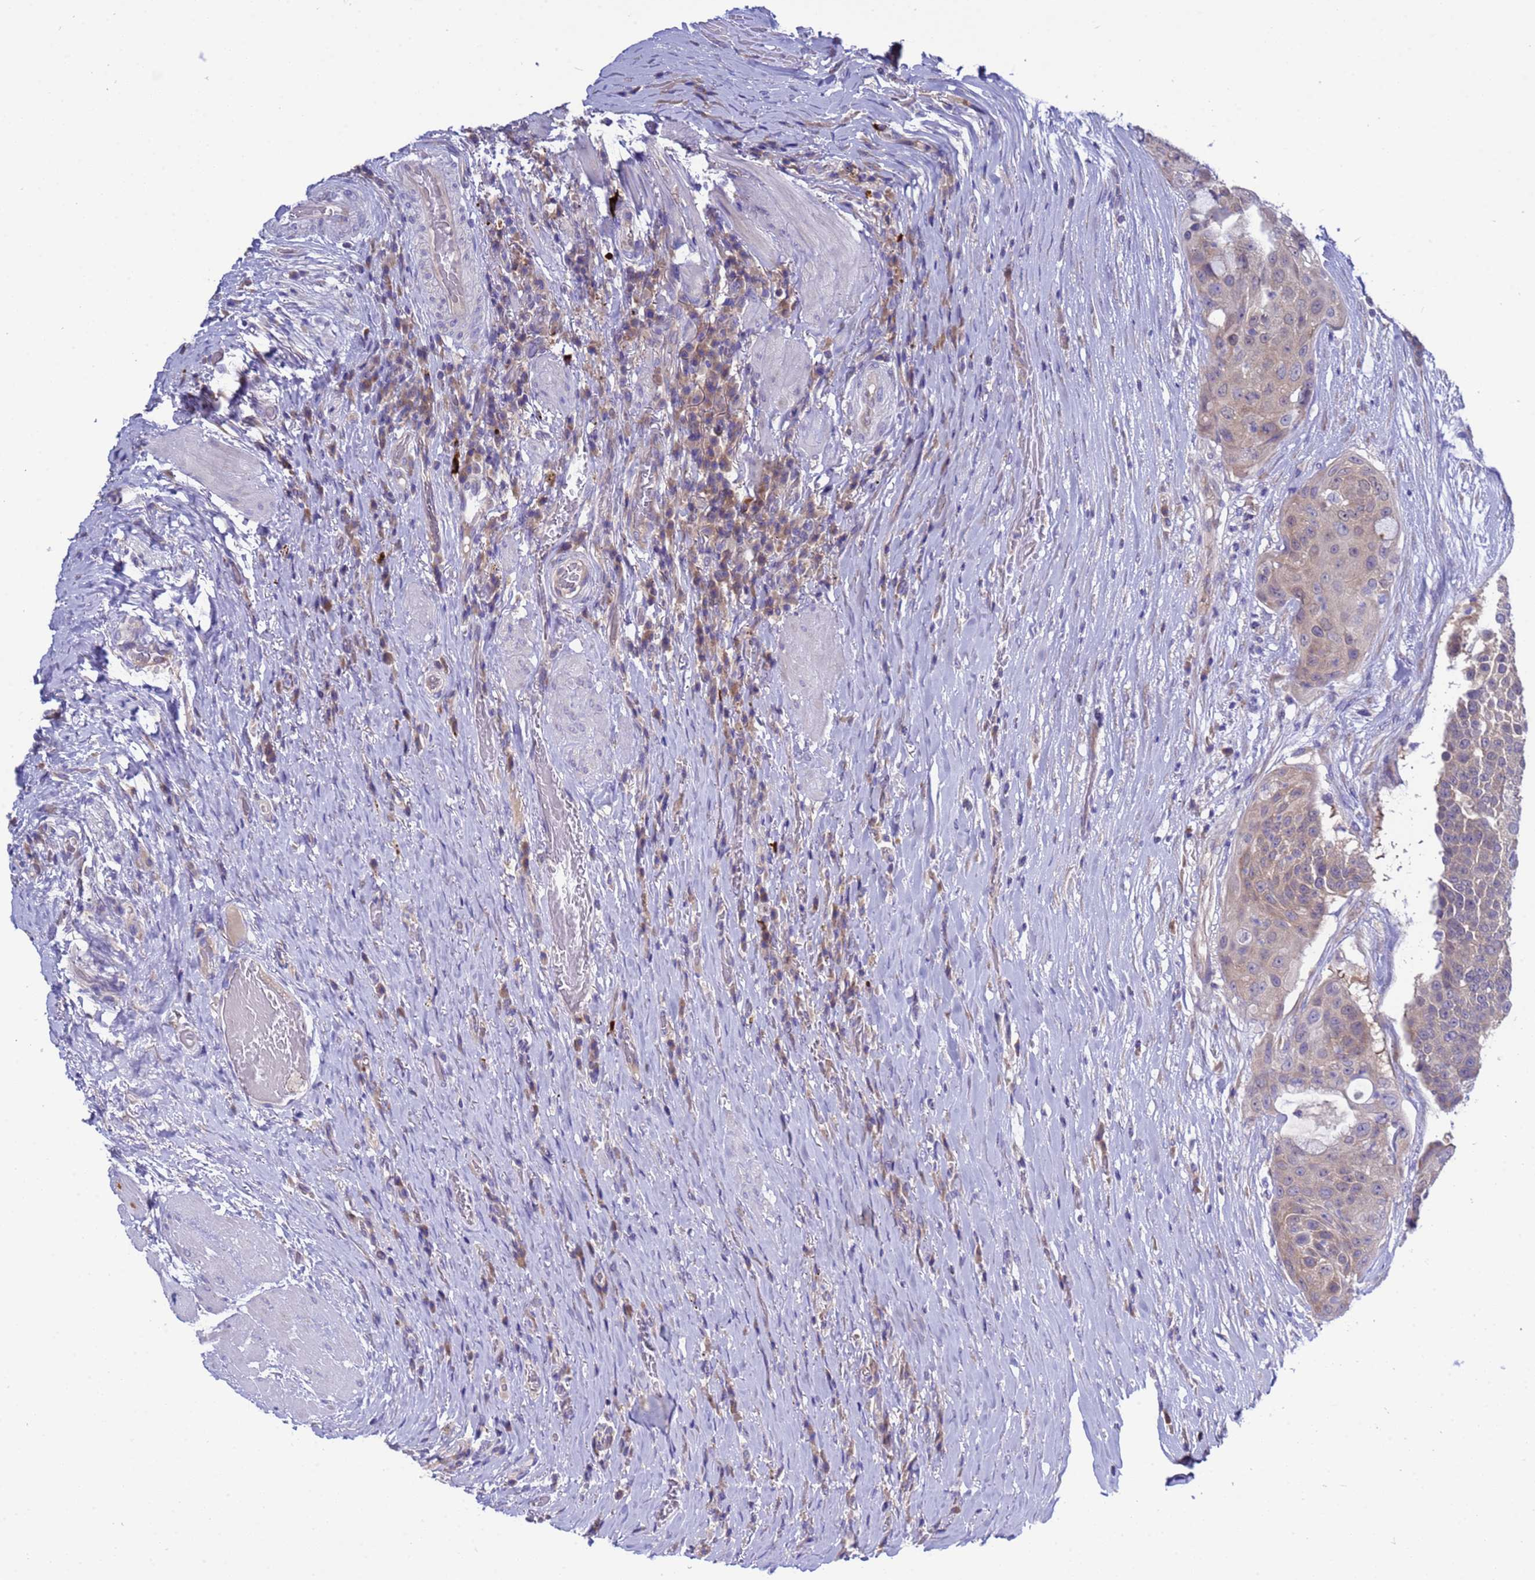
{"staining": {"intensity": "weak", "quantity": "25%-75%", "location": "cytoplasmic/membranous"}, "tissue": "urothelial cancer", "cell_type": "Tumor cells", "image_type": "cancer", "snomed": [{"axis": "morphology", "description": "Urothelial carcinoma, High grade"}, {"axis": "topography", "description": "Urinary bladder"}], "caption": "This is a photomicrograph of immunohistochemistry staining of urothelial cancer, which shows weak expression in the cytoplasmic/membranous of tumor cells.", "gene": "RC3H2", "patient": {"sex": "female", "age": 63}}